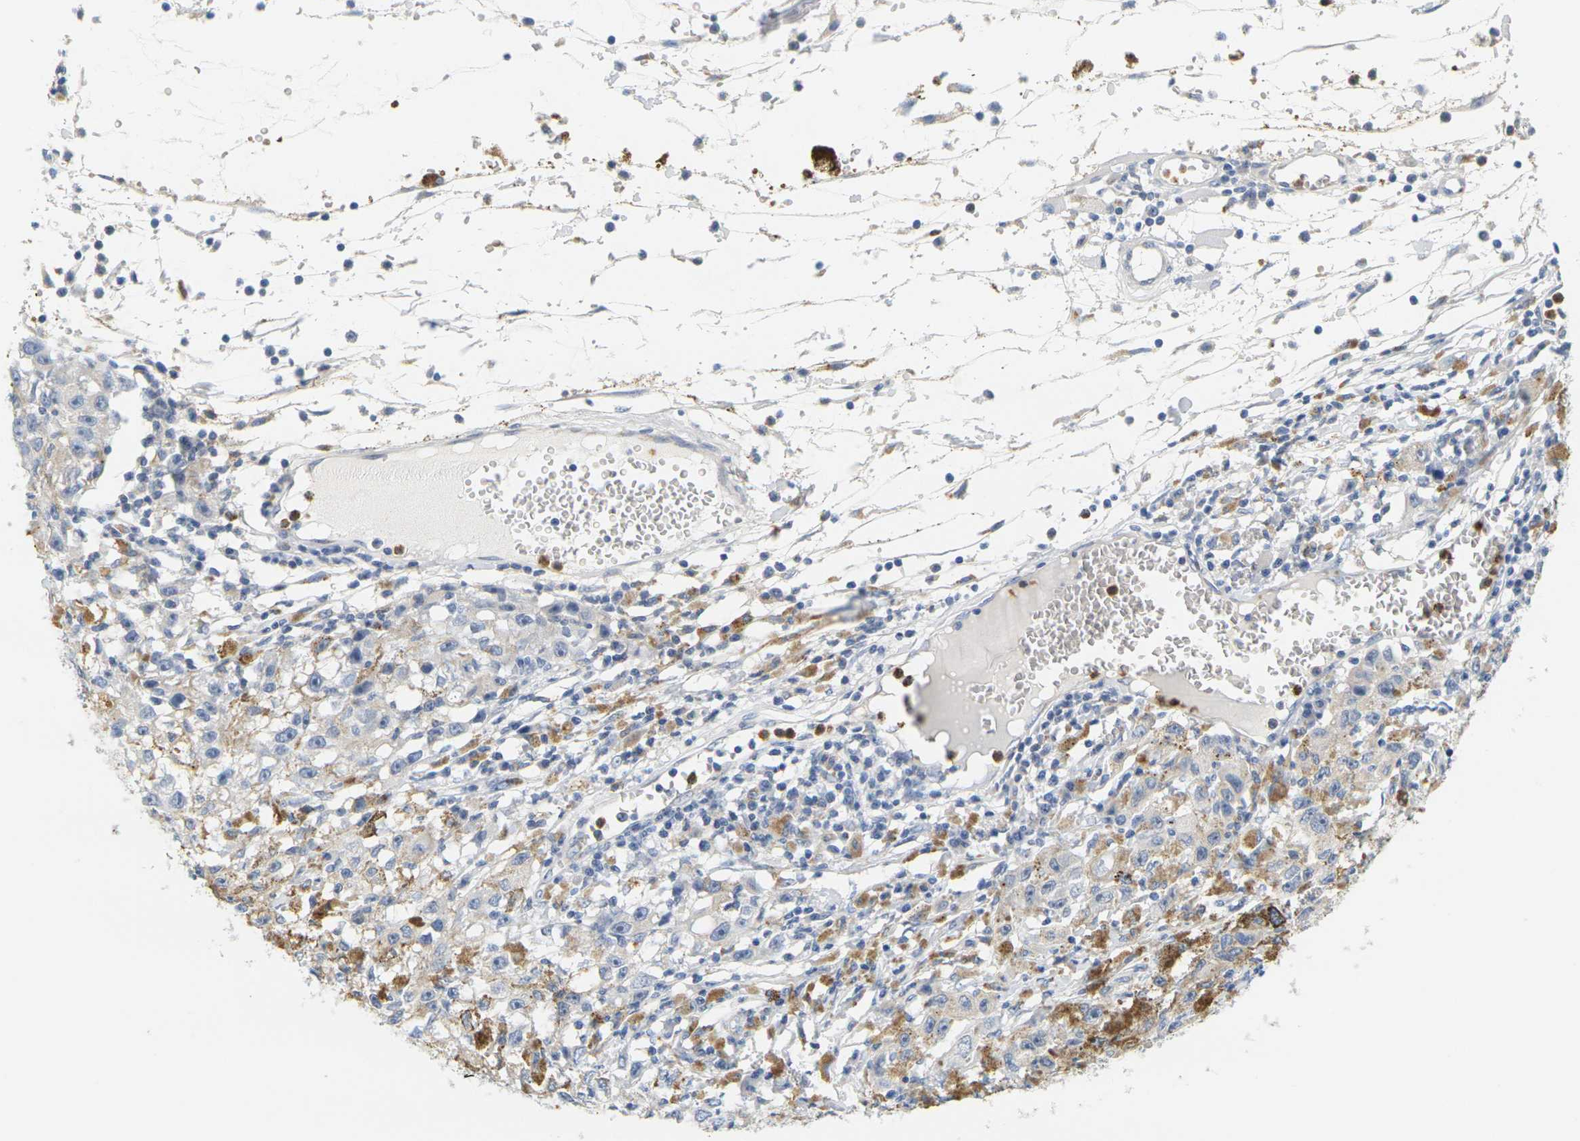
{"staining": {"intensity": "negative", "quantity": "none", "location": "none"}, "tissue": "melanoma", "cell_type": "Tumor cells", "image_type": "cancer", "snomed": [{"axis": "morphology", "description": "Malignant melanoma in situ"}, {"axis": "morphology", "description": "Malignant melanoma, NOS"}, {"axis": "topography", "description": "Skin"}], "caption": "This is an IHC image of malignant melanoma. There is no staining in tumor cells.", "gene": "KLK5", "patient": {"sex": "female", "age": 88}}